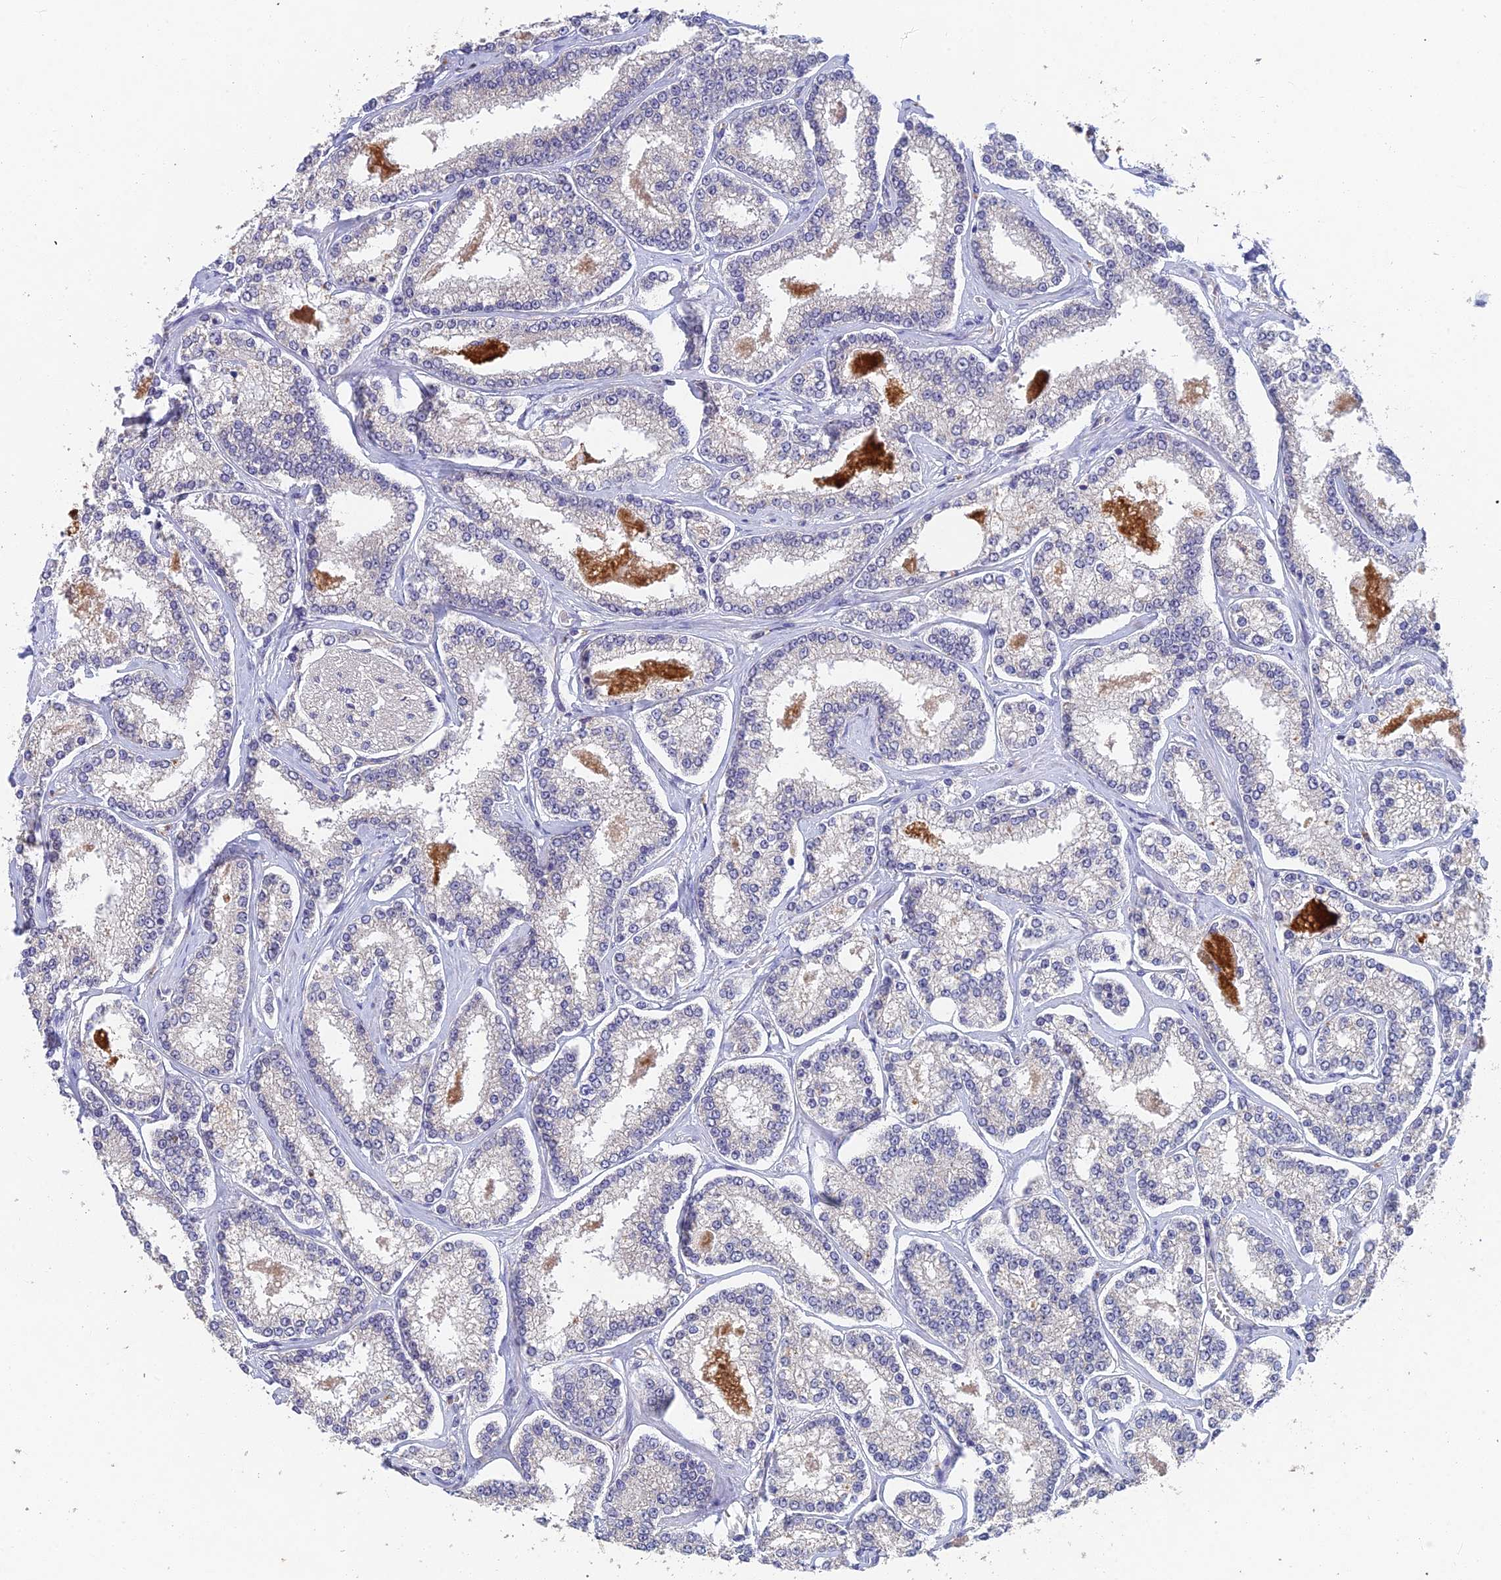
{"staining": {"intensity": "negative", "quantity": "none", "location": "none"}, "tissue": "prostate cancer", "cell_type": "Tumor cells", "image_type": "cancer", "snomed": [{"axis": "morphology", "description": "Normal tissue, NOS"}, {"axis": "morphology", "description": "Adenocarcinoma, High grade"}, {"axis": "topography", "description": "Prostate"}], "caption": "This is an IHC photomicrograph of high-grade adenocarcinoma (prostate). There is no expression in tumor cells.", "gene": "ADAMTS13", "patient": {"sex": "male", "age": 83}}